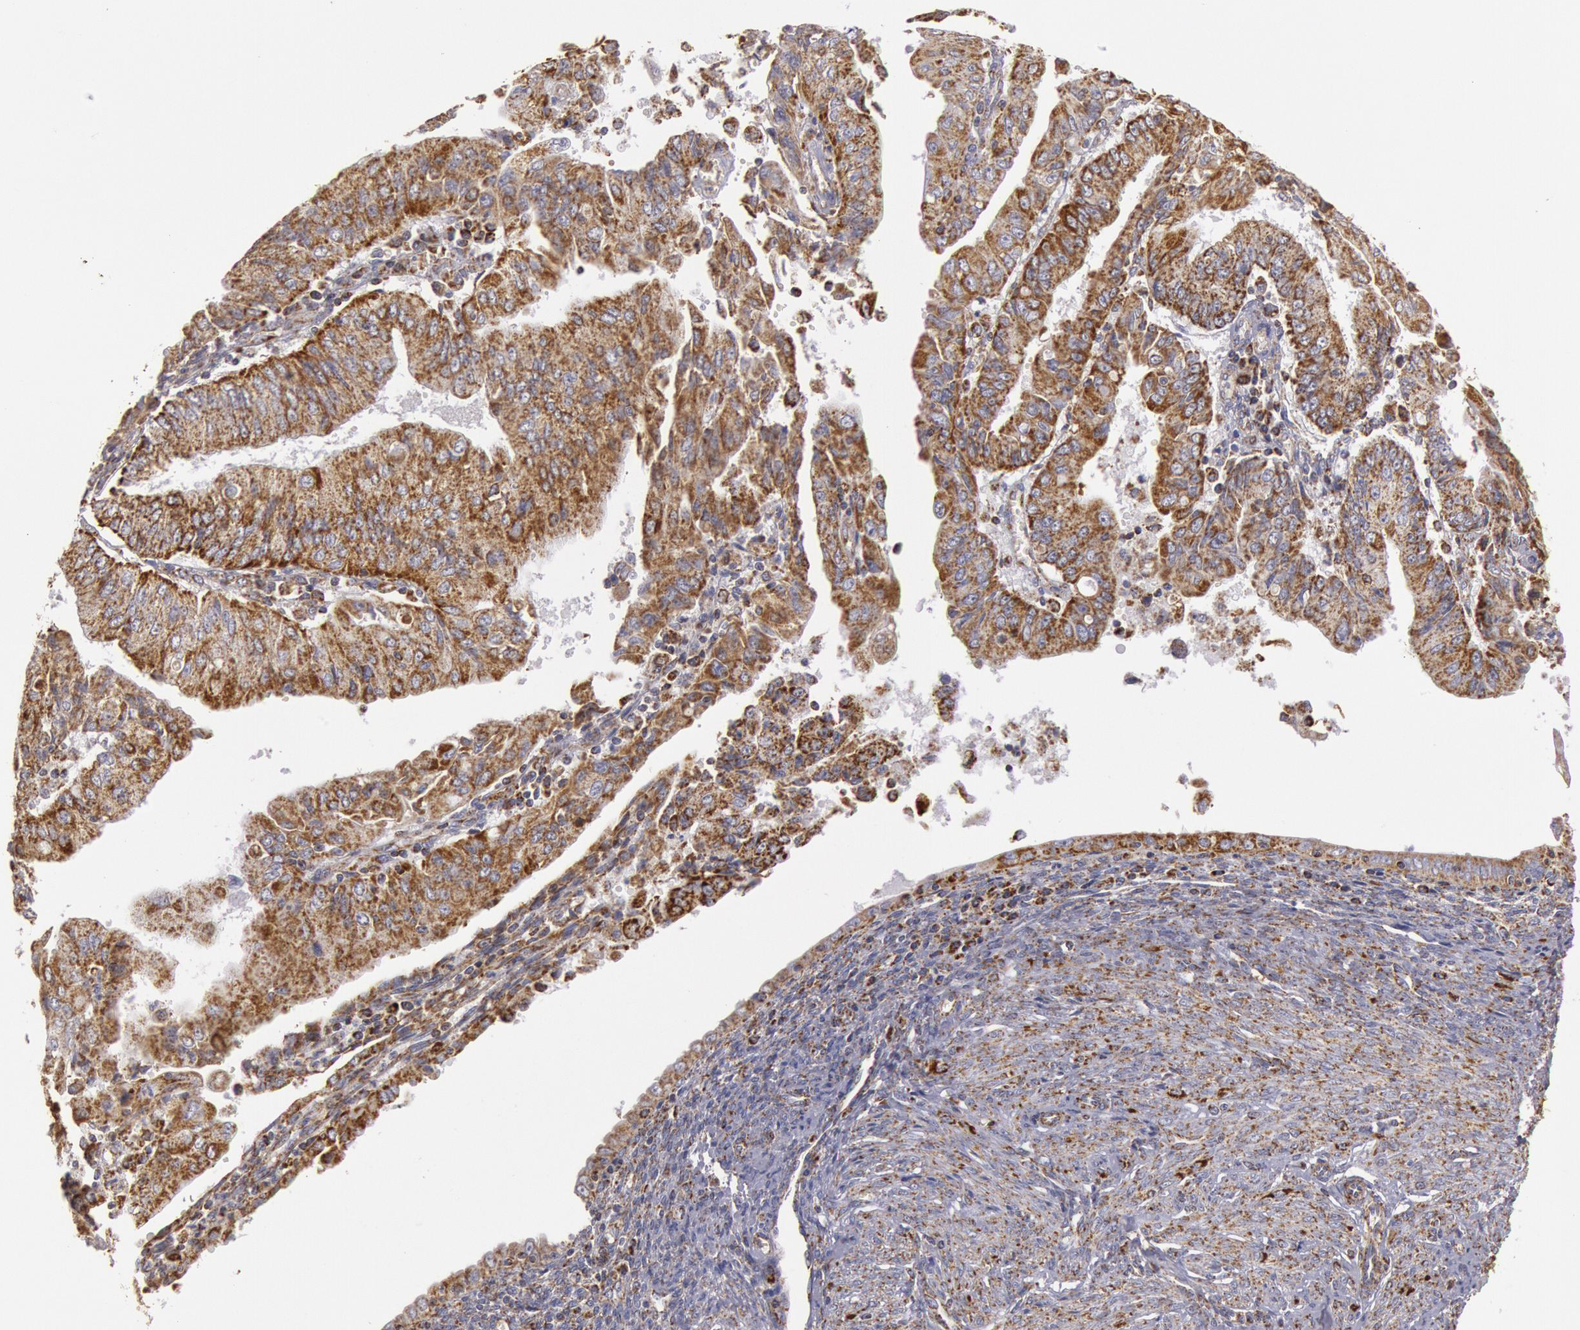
{"staining": {"intensity": "strong", "quantity": ">75%", "location": "cytoplasmic/membranous"}, "tissue": "endometrial cancer", "cell_type": "Tumor cells", "image_type": "cancer", "snomed": [{"axis": "morphology", "description": "Adenocarcinoma, NOS"}, {"axis": "topography", "description": "Endometrium"}], "caption": "Tumor cells exhibit strong cytoplasmic/membranous expression in approximately >75% of cells in endometrial adenocarcinoma.", "gene": "CYC1", "patient": {"sex": "female", "age": 75}}